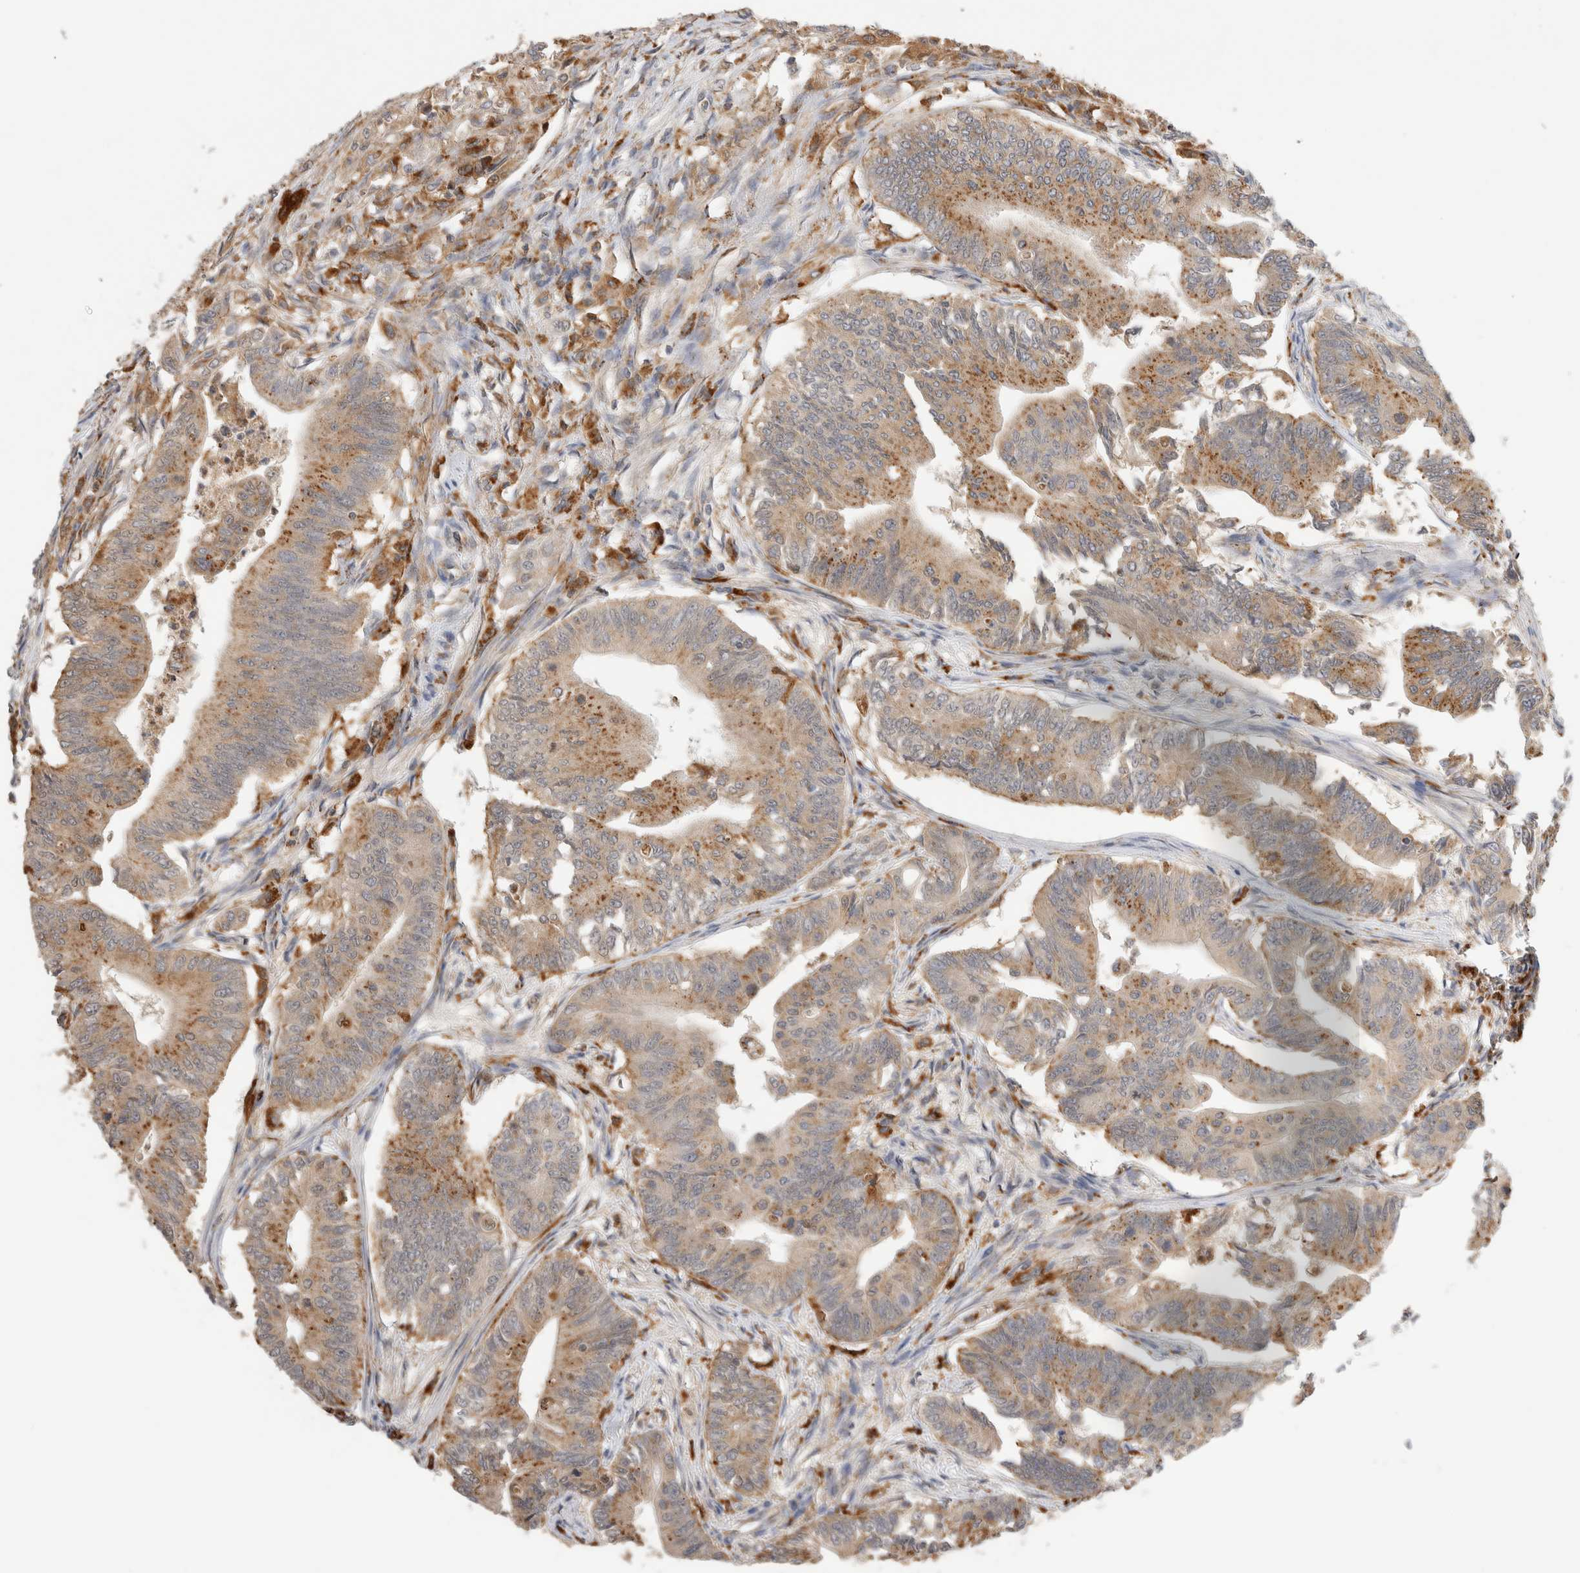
{"staining": {"intensity": "moderate", "quantity": ">75%", "location": "cytoplasmic/membranous"}, "tissue": "colorectal cancer", "cell_type": "Tumor cells", "image_type": "cancer", "snomed": [{"axis": "morphology", "description": "Adenoma, NOS"}, {"axis": "morphology", "description": "Adenocarcinoma, NOS"}, {"axis": "topography", "description": "Colon"}], "caption": "Tumor cells exhibit medium levels of moderate cytoplasmic/membranous positivity in about >75% of cells in human colorectal adenoma.", "gene": "GNS", "patient": {"sex": "male", "age": 79}}